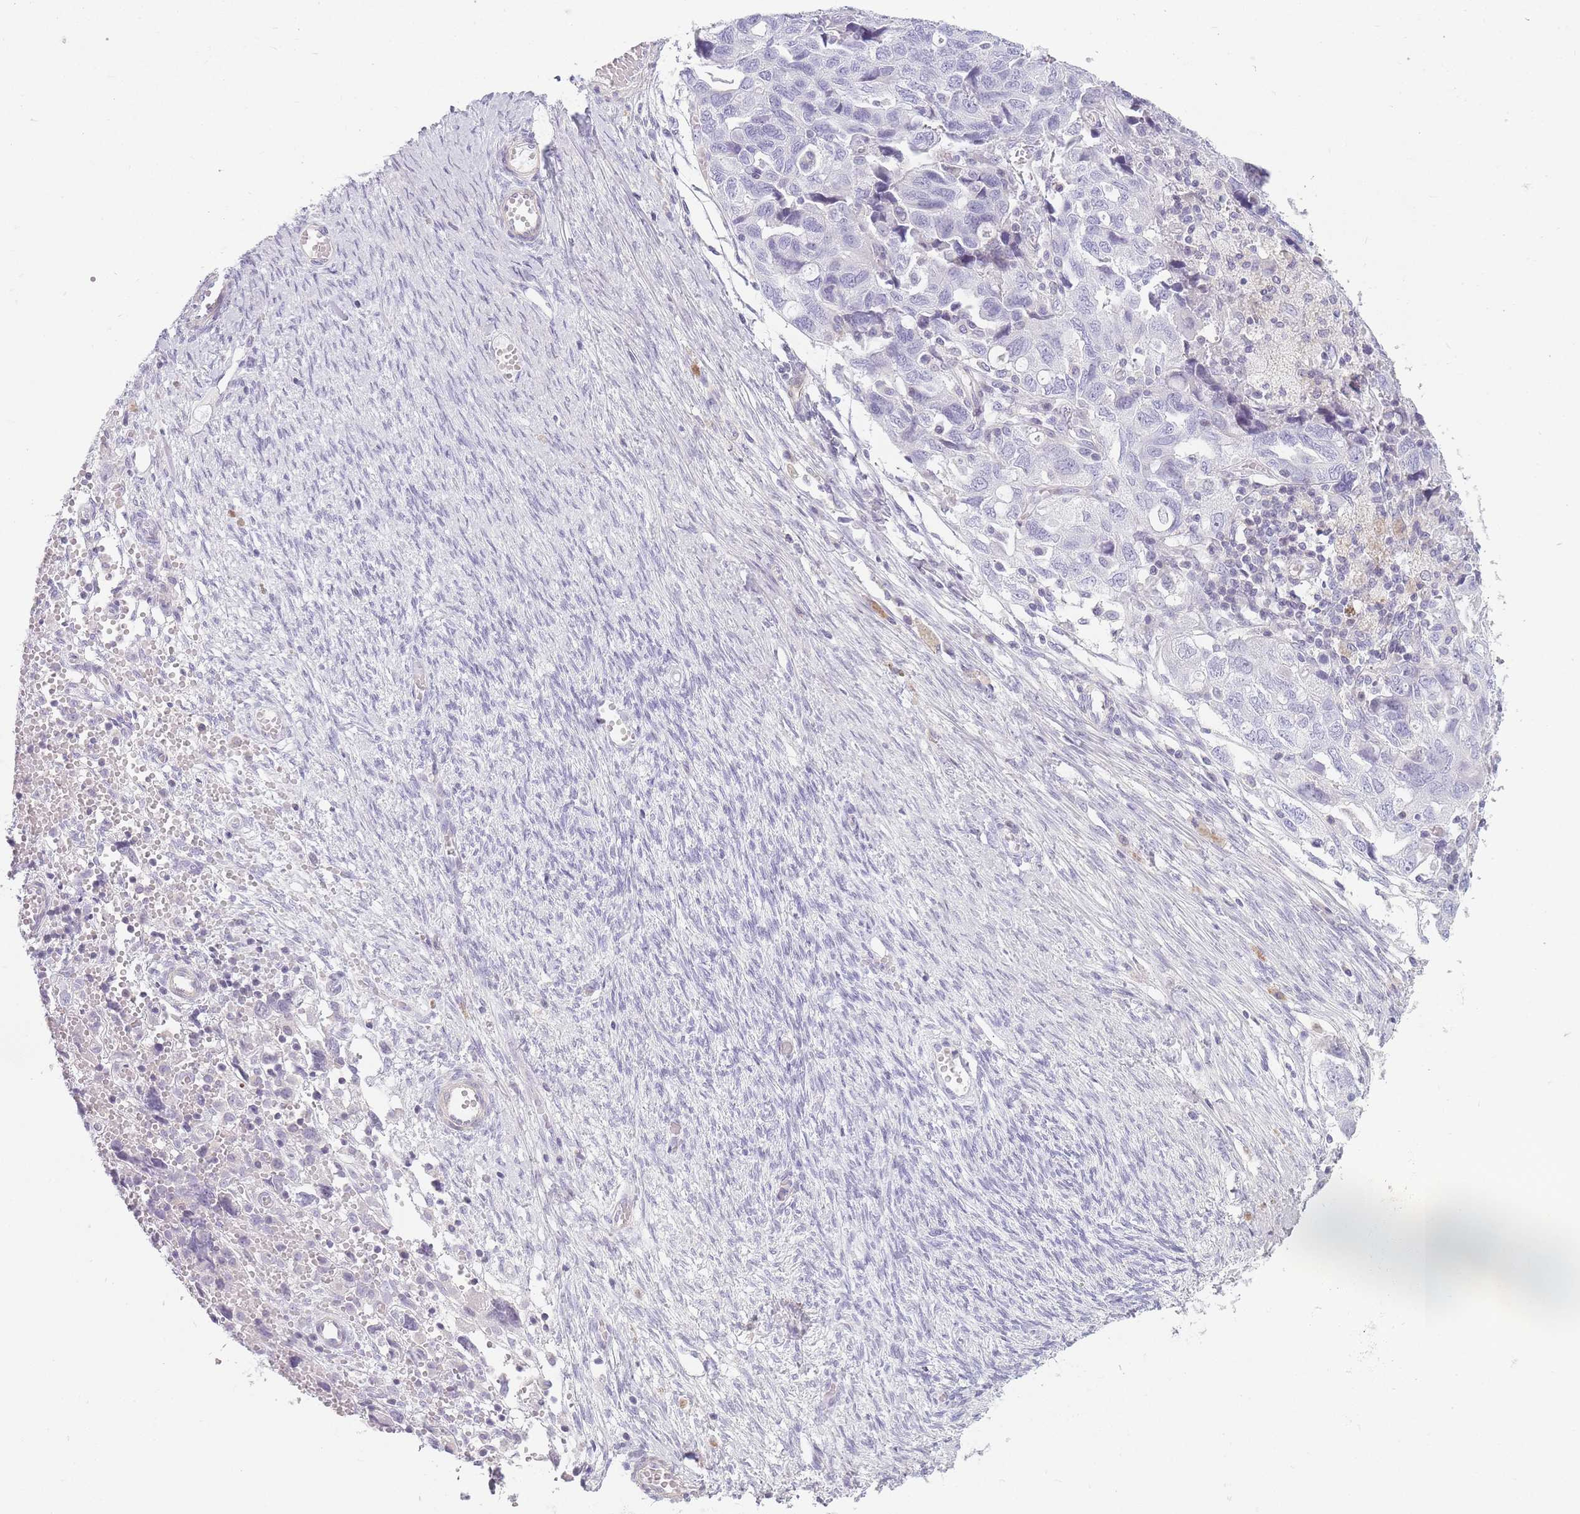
{"staining": {"intensity": "negative", "quantity": "none", "location": "none"}, "tissue": "ovarian cancer", "cell_type": "Tumor cells", "image_type": "cancer", "snomed": [{"axis": "morphology", "description": "Carcinoma, NOS"}, {"axis": "morphology", "description": "Cystadenocarcinoma, serous, NOS"}, {"axis": "topography", "description": "Ovary"}], "caption": "Human ovarian serous cystadenocarcinoma stained for a protein using immunohistochemistry (IHC) demonstrates no expression in tumor cells.", "gene": "GGT1", "patient": {"sex": "female", "age": 69}}